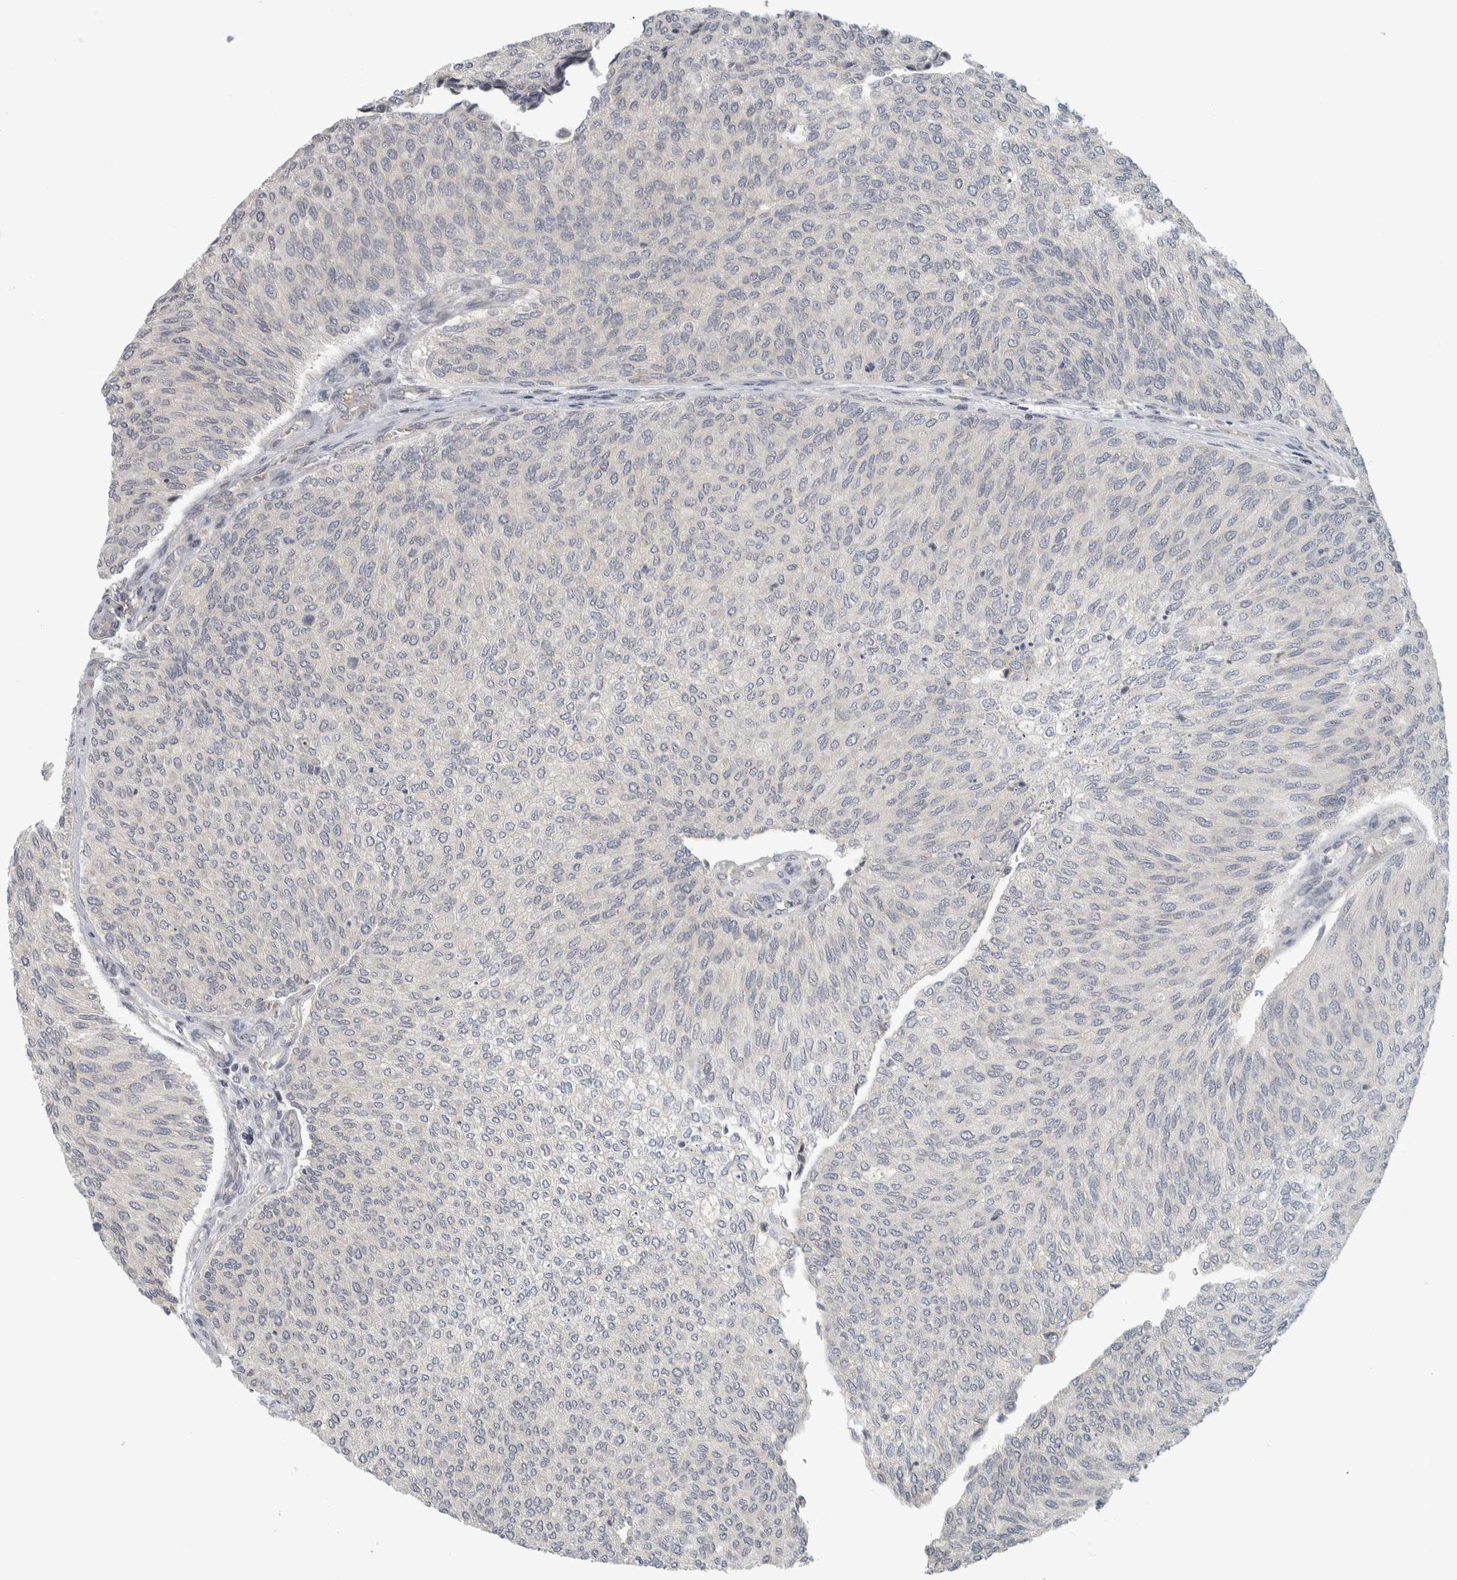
{"staining": {"intensity": "negative", "quantity": "none", "location": "none"}, "tissue": "urothelial cancer", "cell_type": "Tumor cells", "image_type": "cancer", "snomed": [{"axis": "morphology", "description": "Urothelial carcinoma, Low grade"}, {"axis": "topography", "description": "Urinary bladder"}], "caption": "Immunohistochemistry photomicrograph of urothelial cancer stained for a protein (brown), which shows no expression in tumor cells.", "gene": "AFP", "patient": {"sex": "female", "age": 79}}